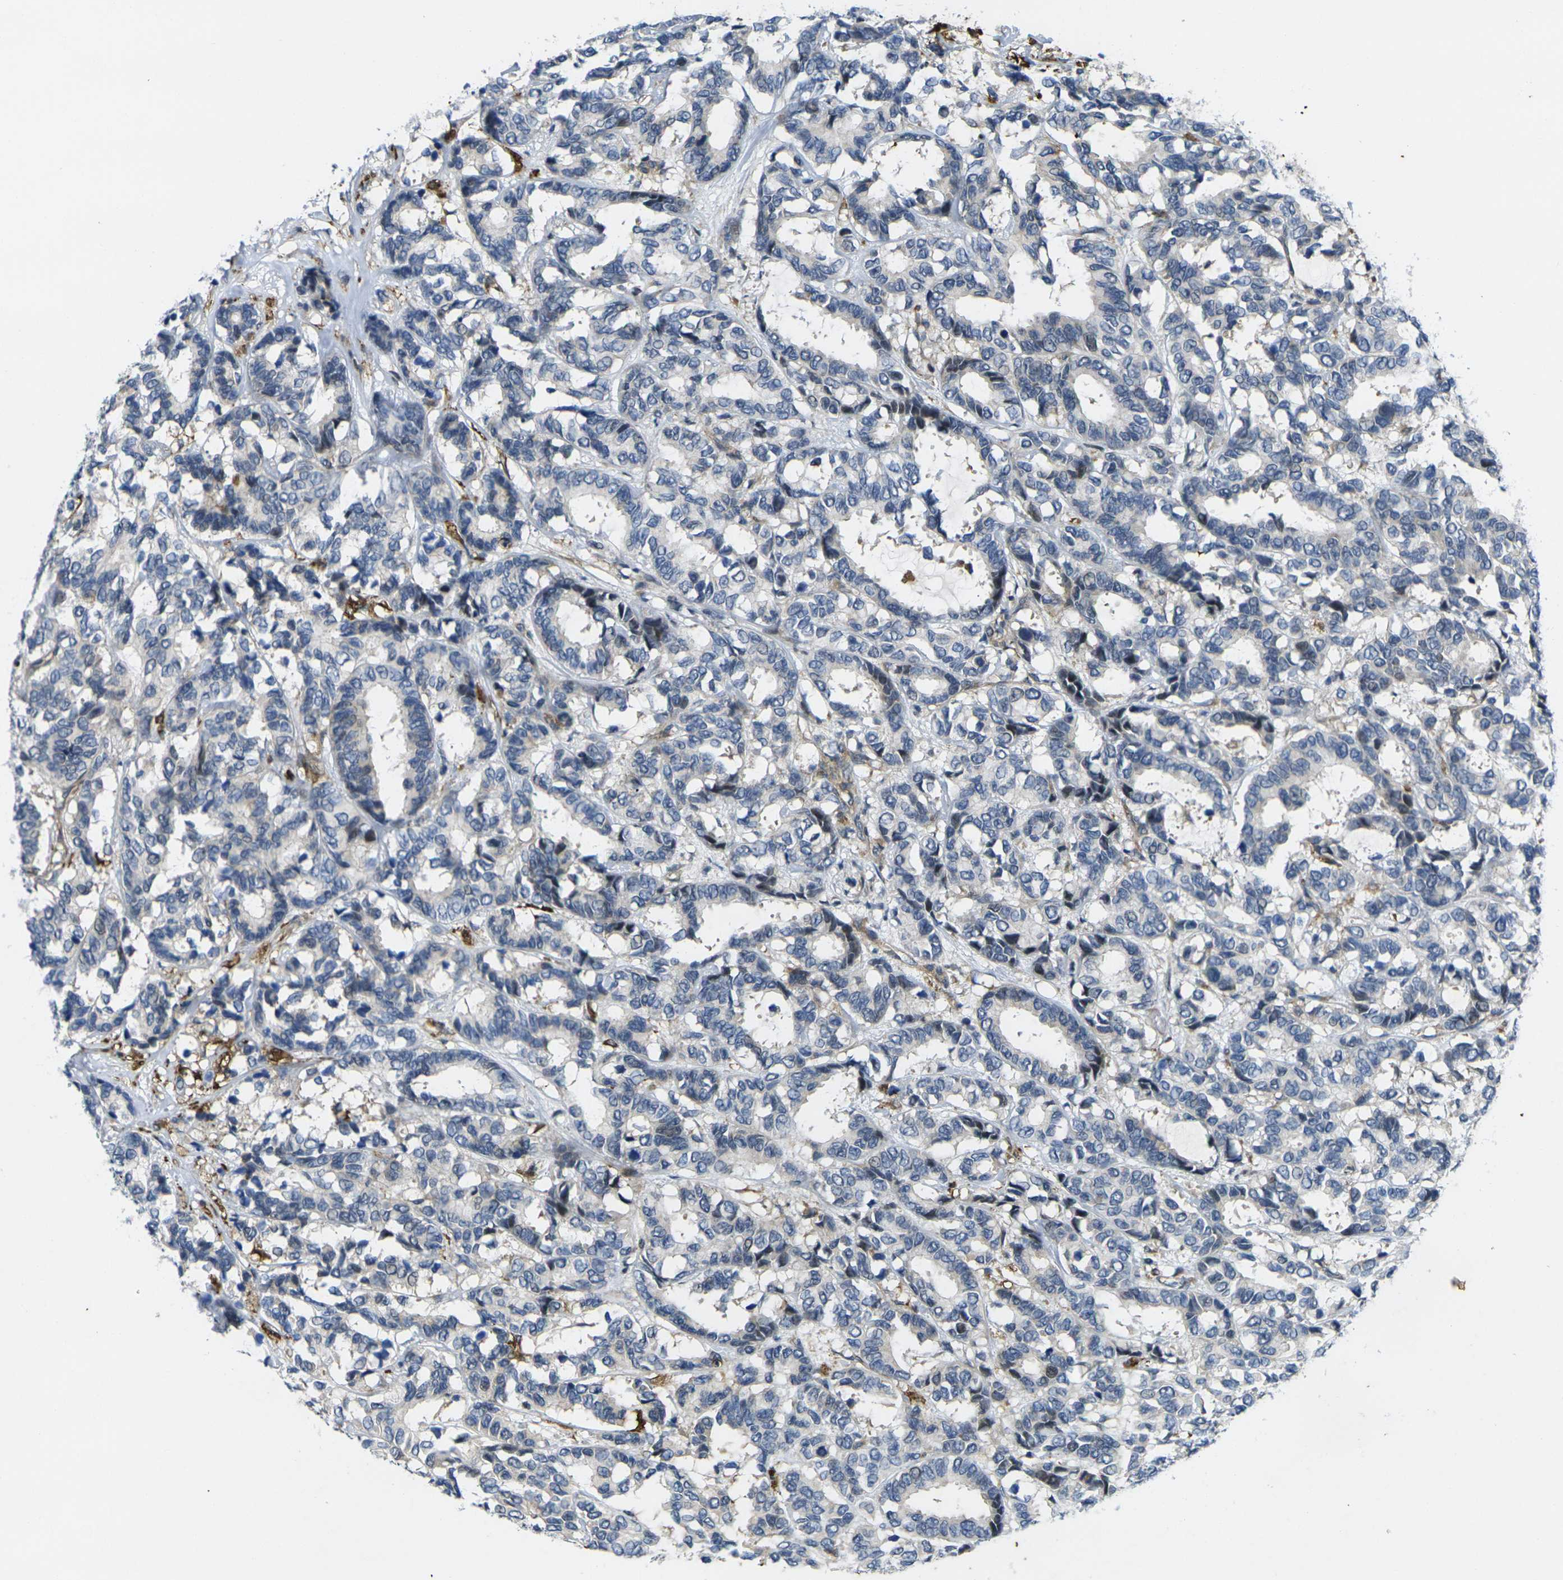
{"staining": {"intensity": "negative", "quantity": "none", "location": "none"}, "tissue": "breast cancer", "cell_type": "Tumor cells", "image_type": "cancer", "snomed": [{"axis": "morphology", "description": "Duct carcinoma"}, {"axis": "topography", "description": "Breast"}], "caption": "Tumor cells are negative for protein expression in human breast cancer.", "gene": "ROBO2", "patient": {"sex": "female", "age": 87}}